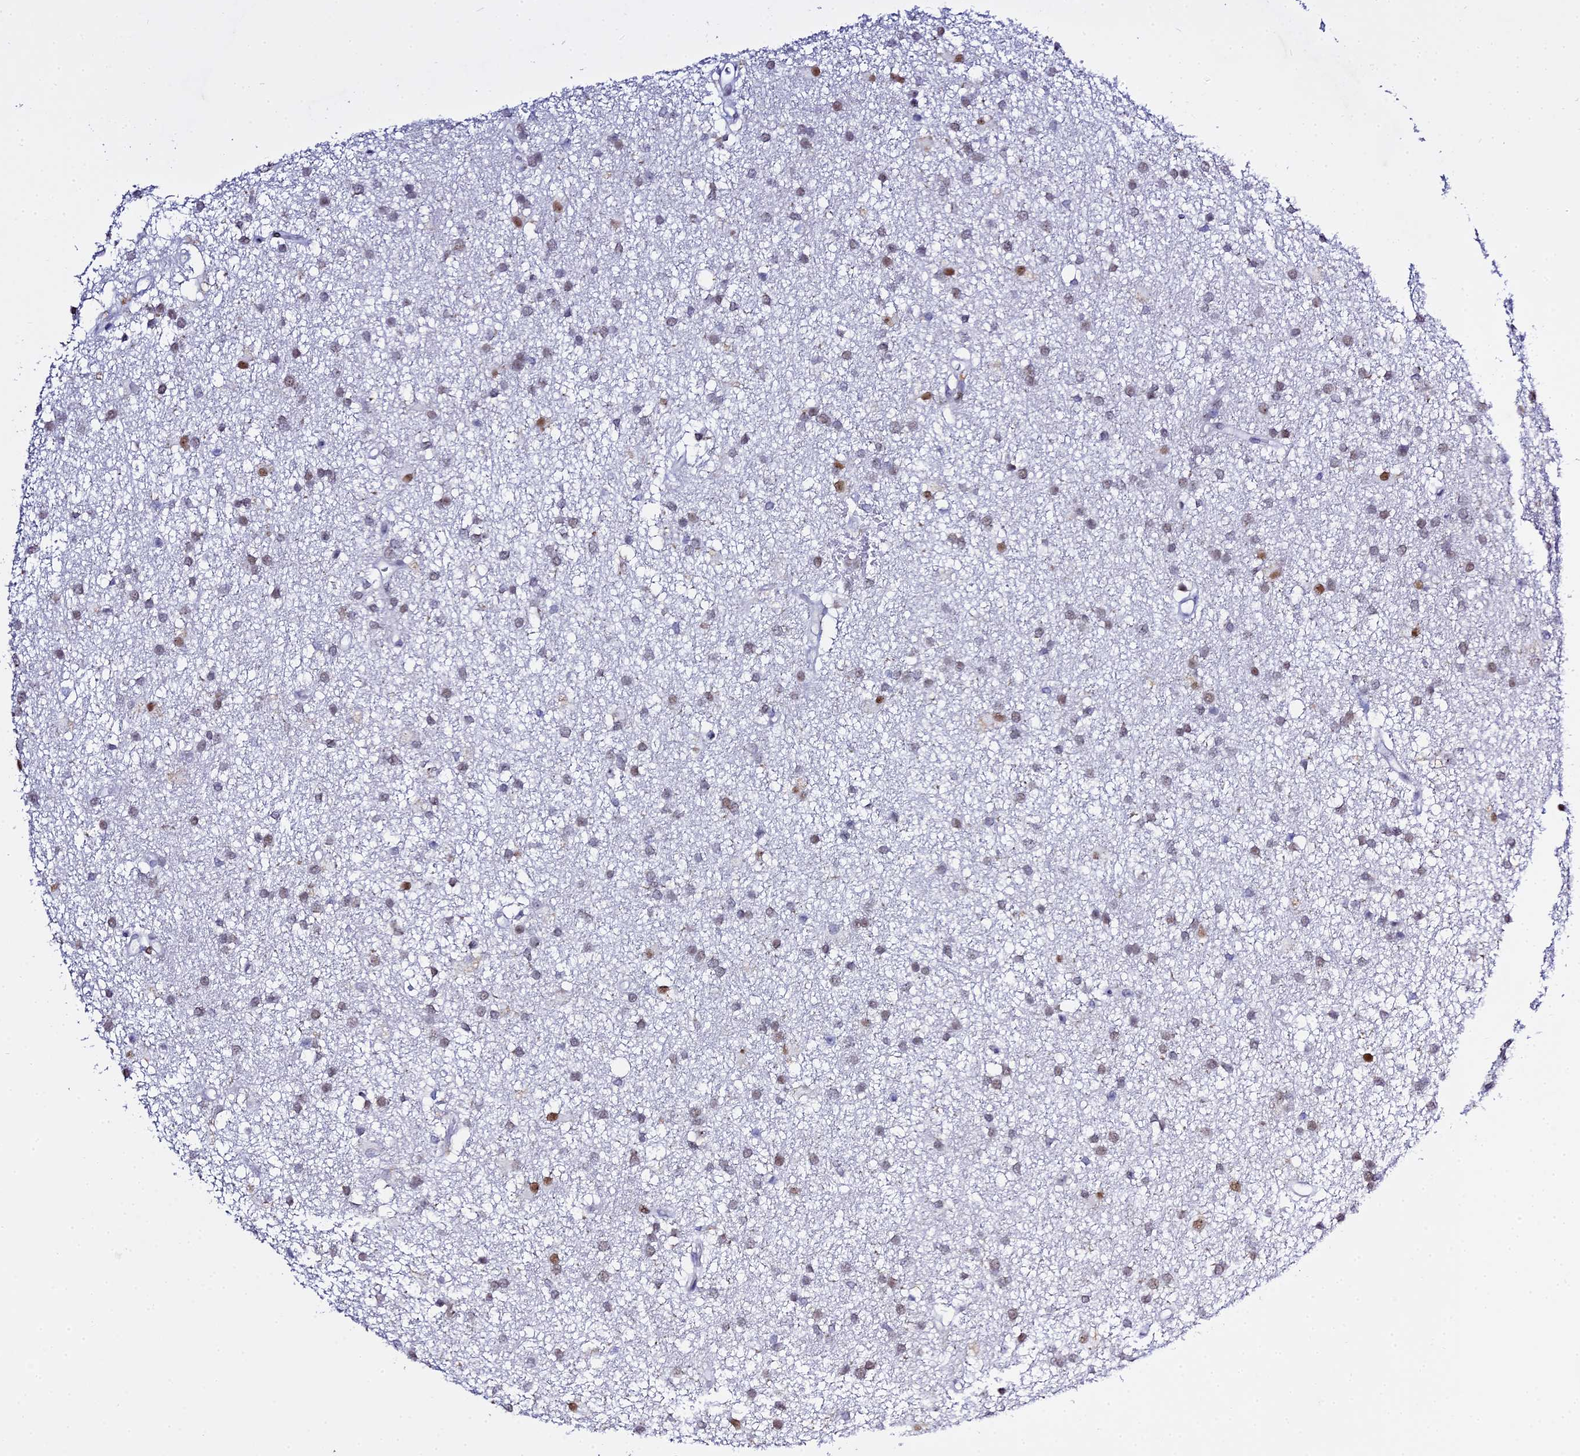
{"staining": {"intensity": "moderate", "quantity": "<25%", "location": "nuclear"}, "tissue": "glioma", "cell_type": "Tumor cells", "image_type": "cancer", "snomed": [{"axis": "morphology", "description": "Glioma, malignant, High grade"}, {"axis": "topography", "description": "Brain"}], "caption": "Glioma stained with a brown dye exhibits moderate nuclear positive expression in about <25% of tumor cells.", "gene": "POFUT2", "patient": {"sex": "male", "age": 77}}